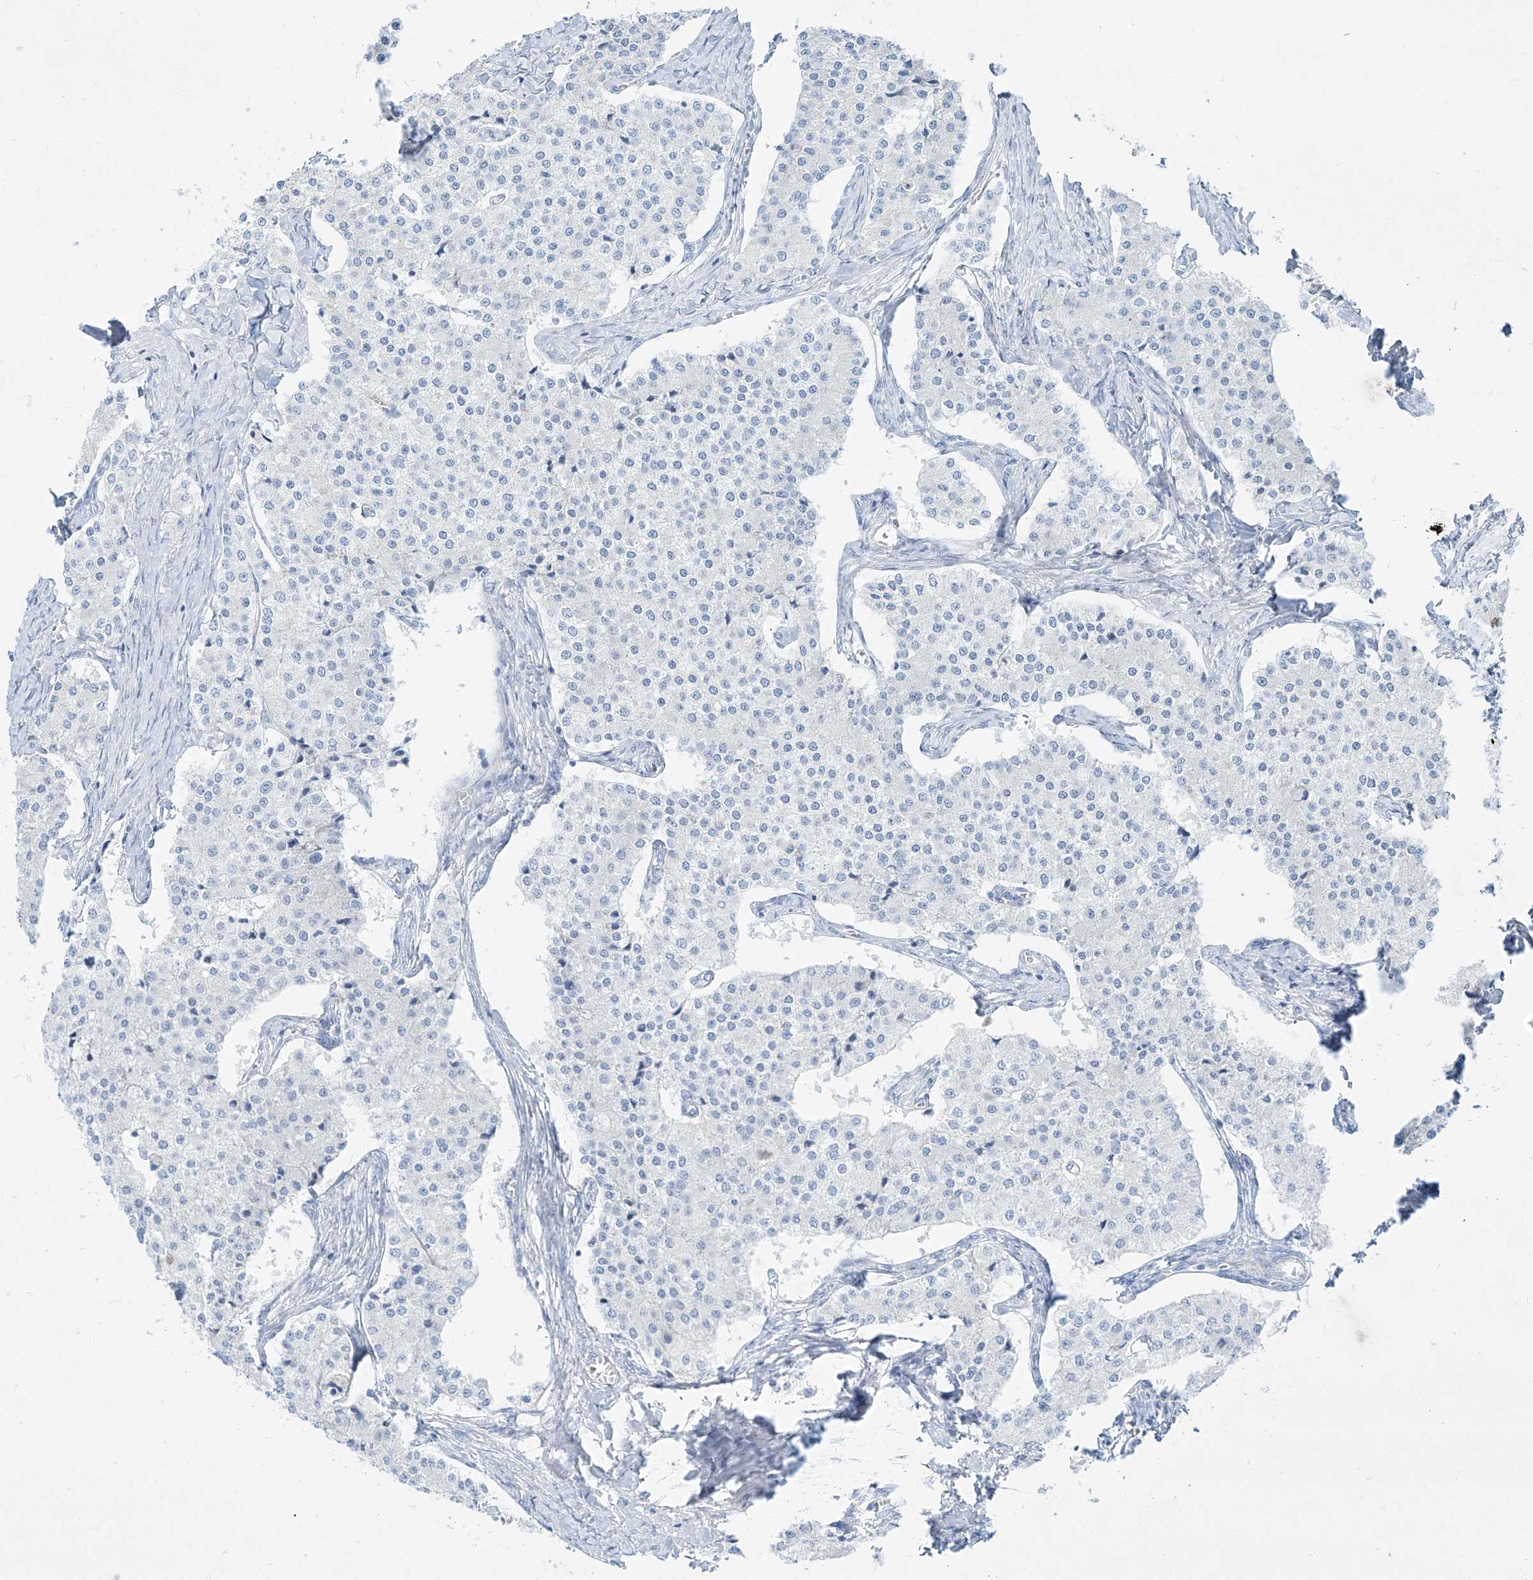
{"staining": {"intensity": "negative", "quantity": "none", "location": "none"}, "tissue": "carcinoid", "cell_type": "Tumor cells", "image_type": "cancer", "snomed": [{"axis": "morphology", "description": "Carcinoid, malignant, NOS"}, {"axis": "topography", "description": "Colon"}], "caption": "Immunohistochemistry photomicrograph of human carcinoid stained for a protein (brown), which displays no staining in tumor cells.", "gene": "AJM1", "patient": {"sex": "female", "age": 52}}